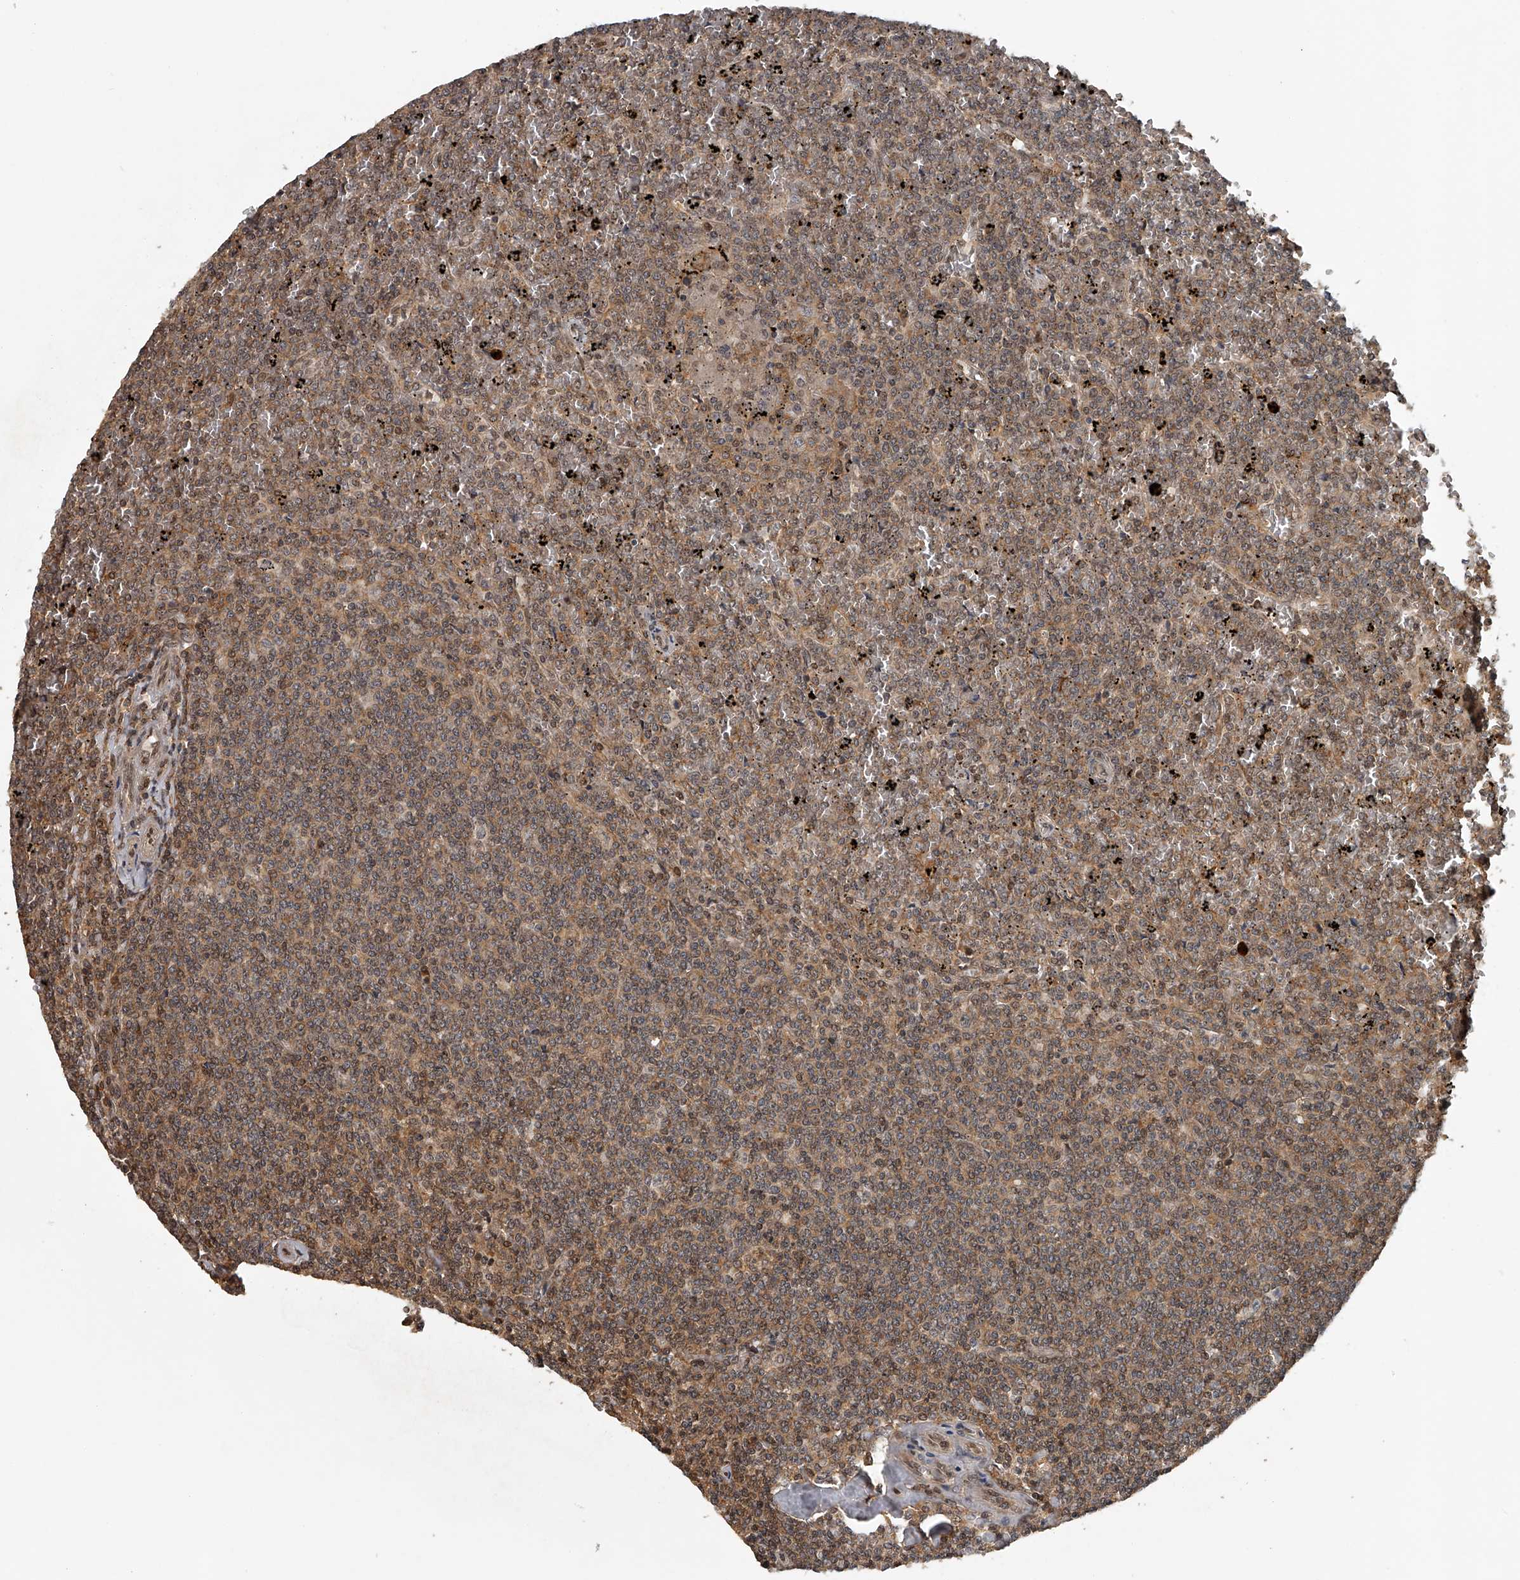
{"staining": {"intensity": "moderate", "quantity": ">75%", "location": "cytoplasmic/membranous,nuclear"}, "tissue": "lymphoma", "cell_type": "Tumor cells", "image_type": "cancer", "snomed": [{"axis": "morphology", "description": "Malignant lymphoma, non-Hodgkin's type, Low grade"}, {"axis": "topography", "description": "Spleen"}], "caption": "A high-resolution micrograph shows immunohistochemistry staining of malignant lymphoma, non-Hodgkin's type (low-grade), which reveals moderate cytoplasmic/membranous and nuclear positivity in about >75% of tumor cells.", "gene": "PLEKHG1", "patient": {"sex": "female", "age": 19}}